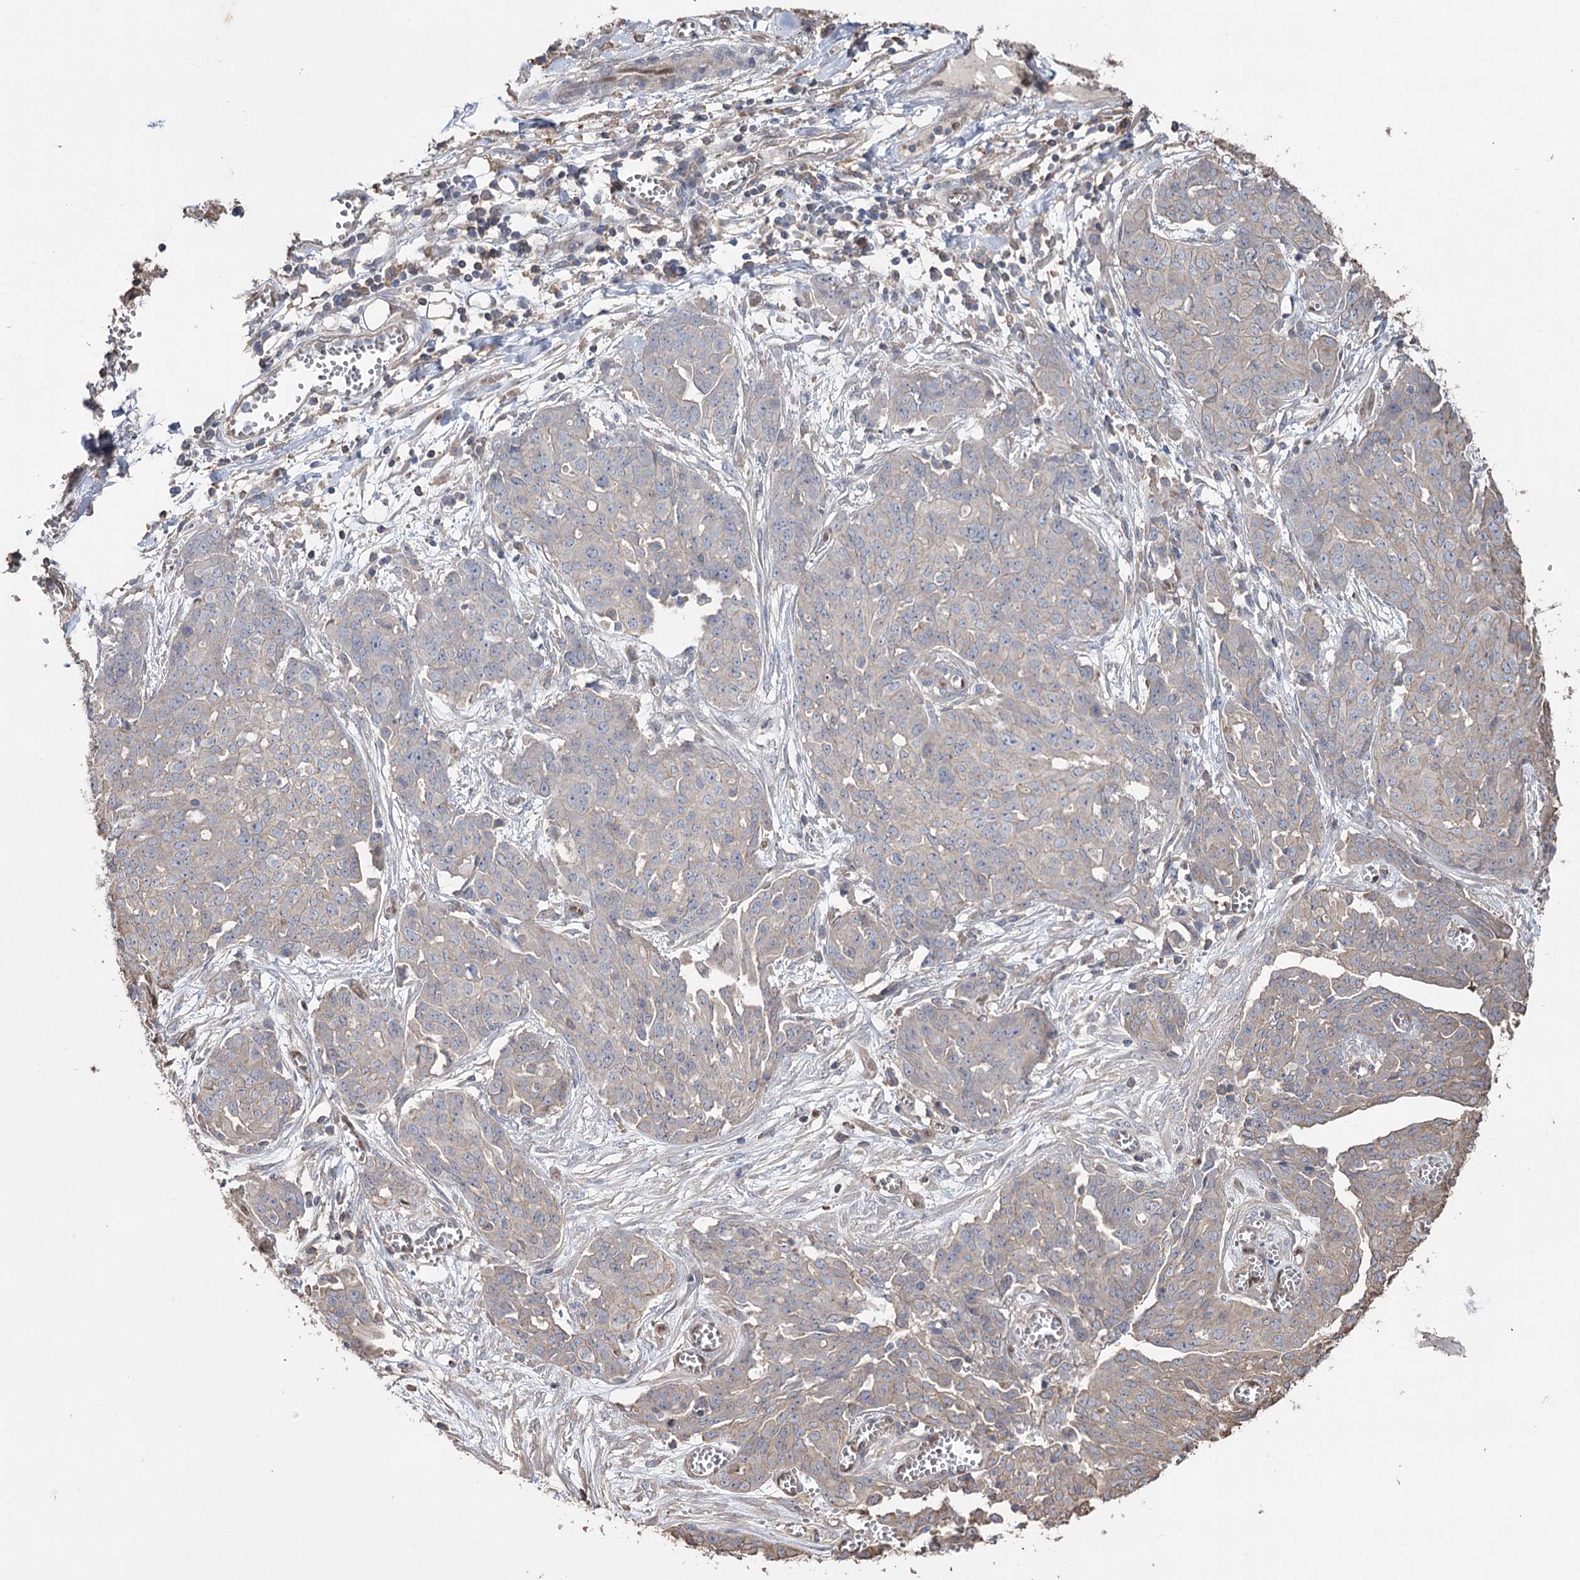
{"staining": {"intensity": "negative", "quantity": "none", "location": "none"}, "tissue": "ovarian cancer", "cell_type": "Tumor cells", "image_type": "cancer", "snomed": [{"axis": "morphology", "description": "Cystadenocarcinoma, serous, NOS"}, {"axis": "topography", "description": "Soft tissue"}, {"axis": "topography", "description": "Ovary"}], "caption": "Ovarian cancer (serous cystadenocarcinoma) stained for a protein using immunohistochemistry reveals no positivity tumor cells.", "gene": "FAM13B", "patient": {"sex": "female", "age": 57}}